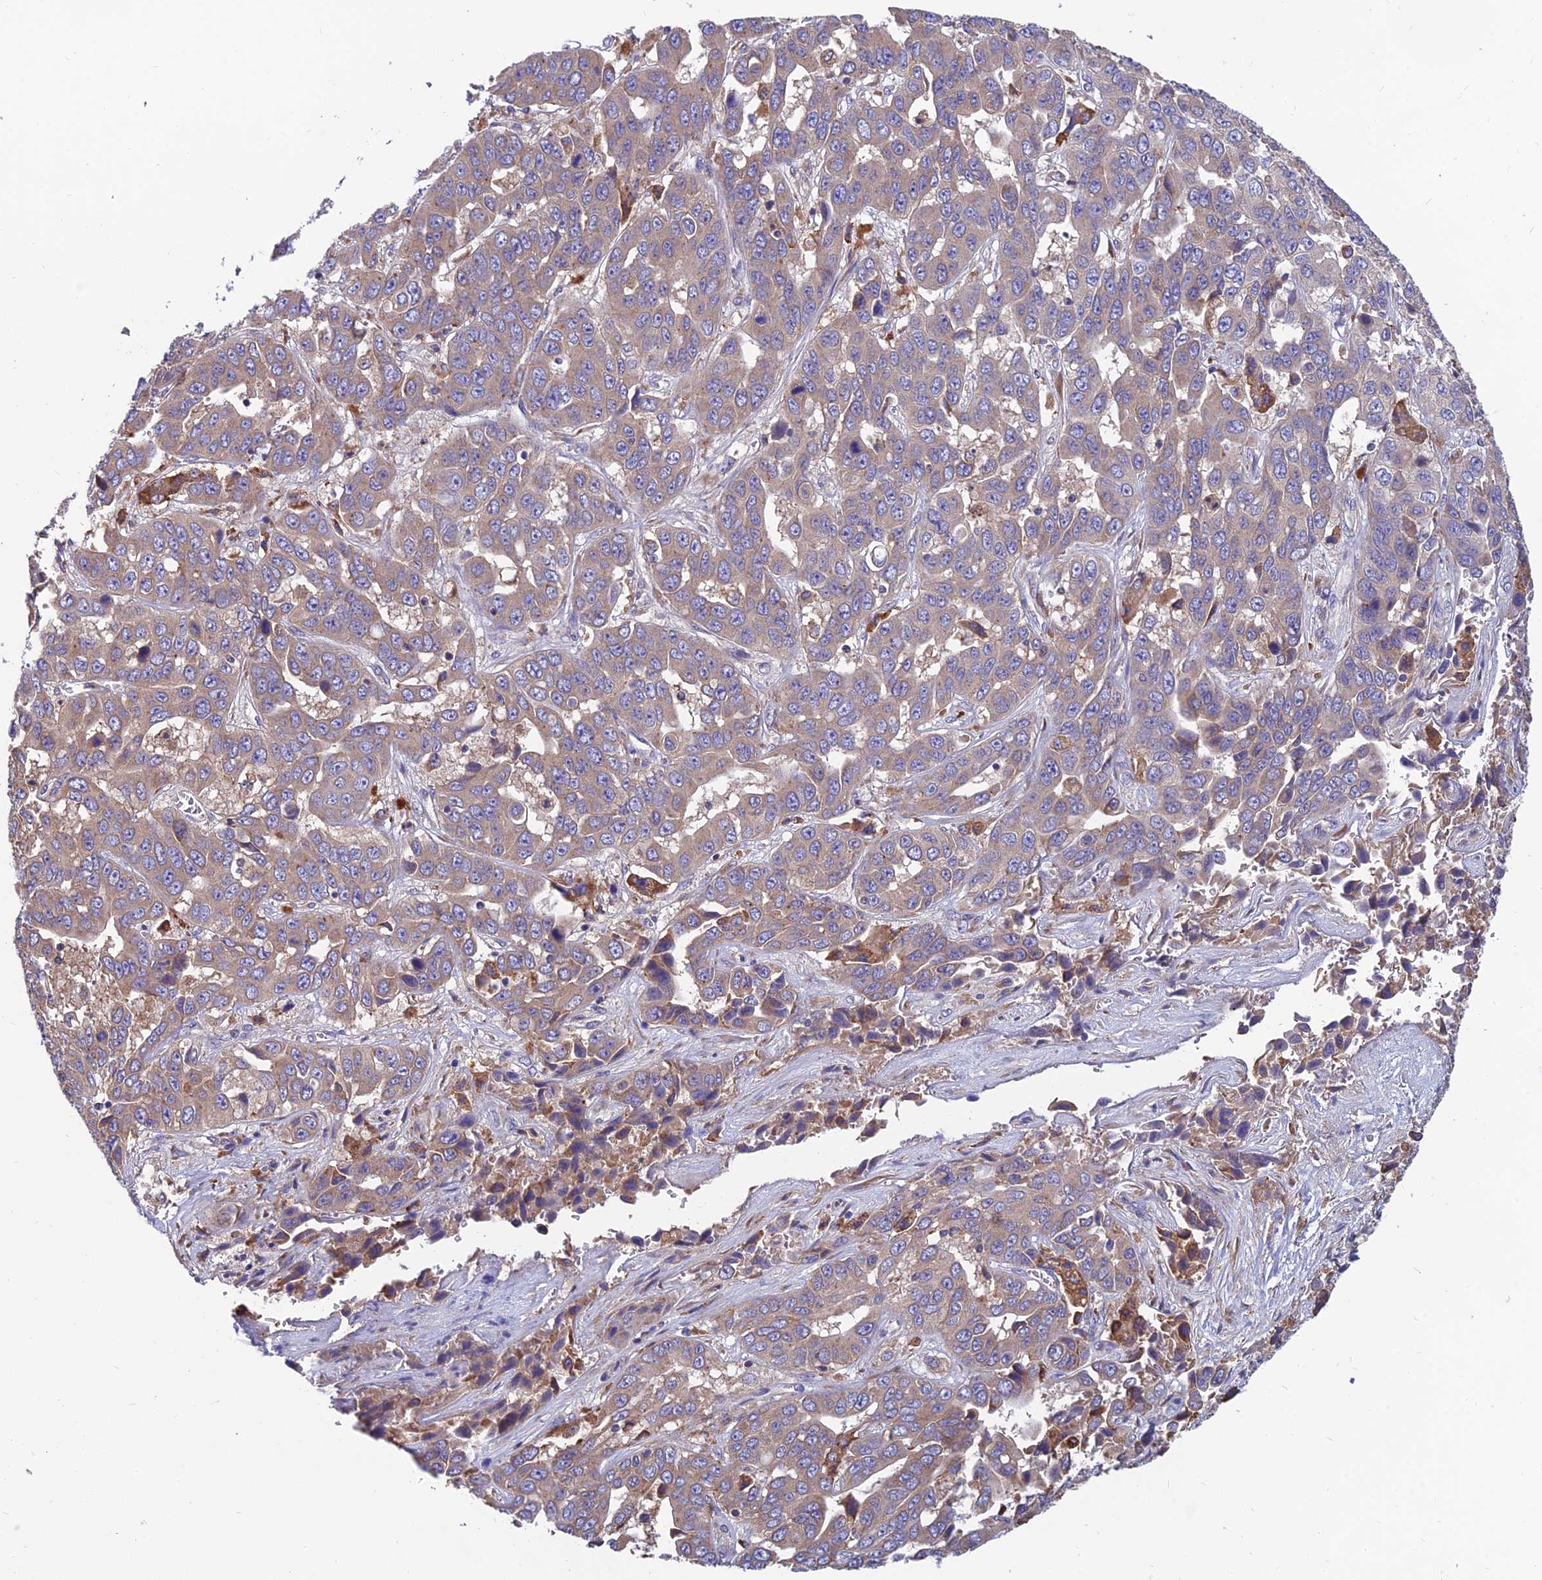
{"staining": {"intensity": "weak", "quantity": ">75%", "location": "cytoplasmic/membranous"}, "tissue": "liver cancer", "cell_type": "Tumor cells", "image_type": "cancer", "snomed": [{"axis": "morphology", "description": "Cholangiocarcinoma"}, {"axis": "topography", "description": "Liver"}], "caption": "Immunohistochemical staining of human liver cancer exhibits weak cytoplasmic/membranous protein staining in about >75% of tumor cells.", "gene": "UMAD1", "patient": {"sex": "female", "age": 52}}